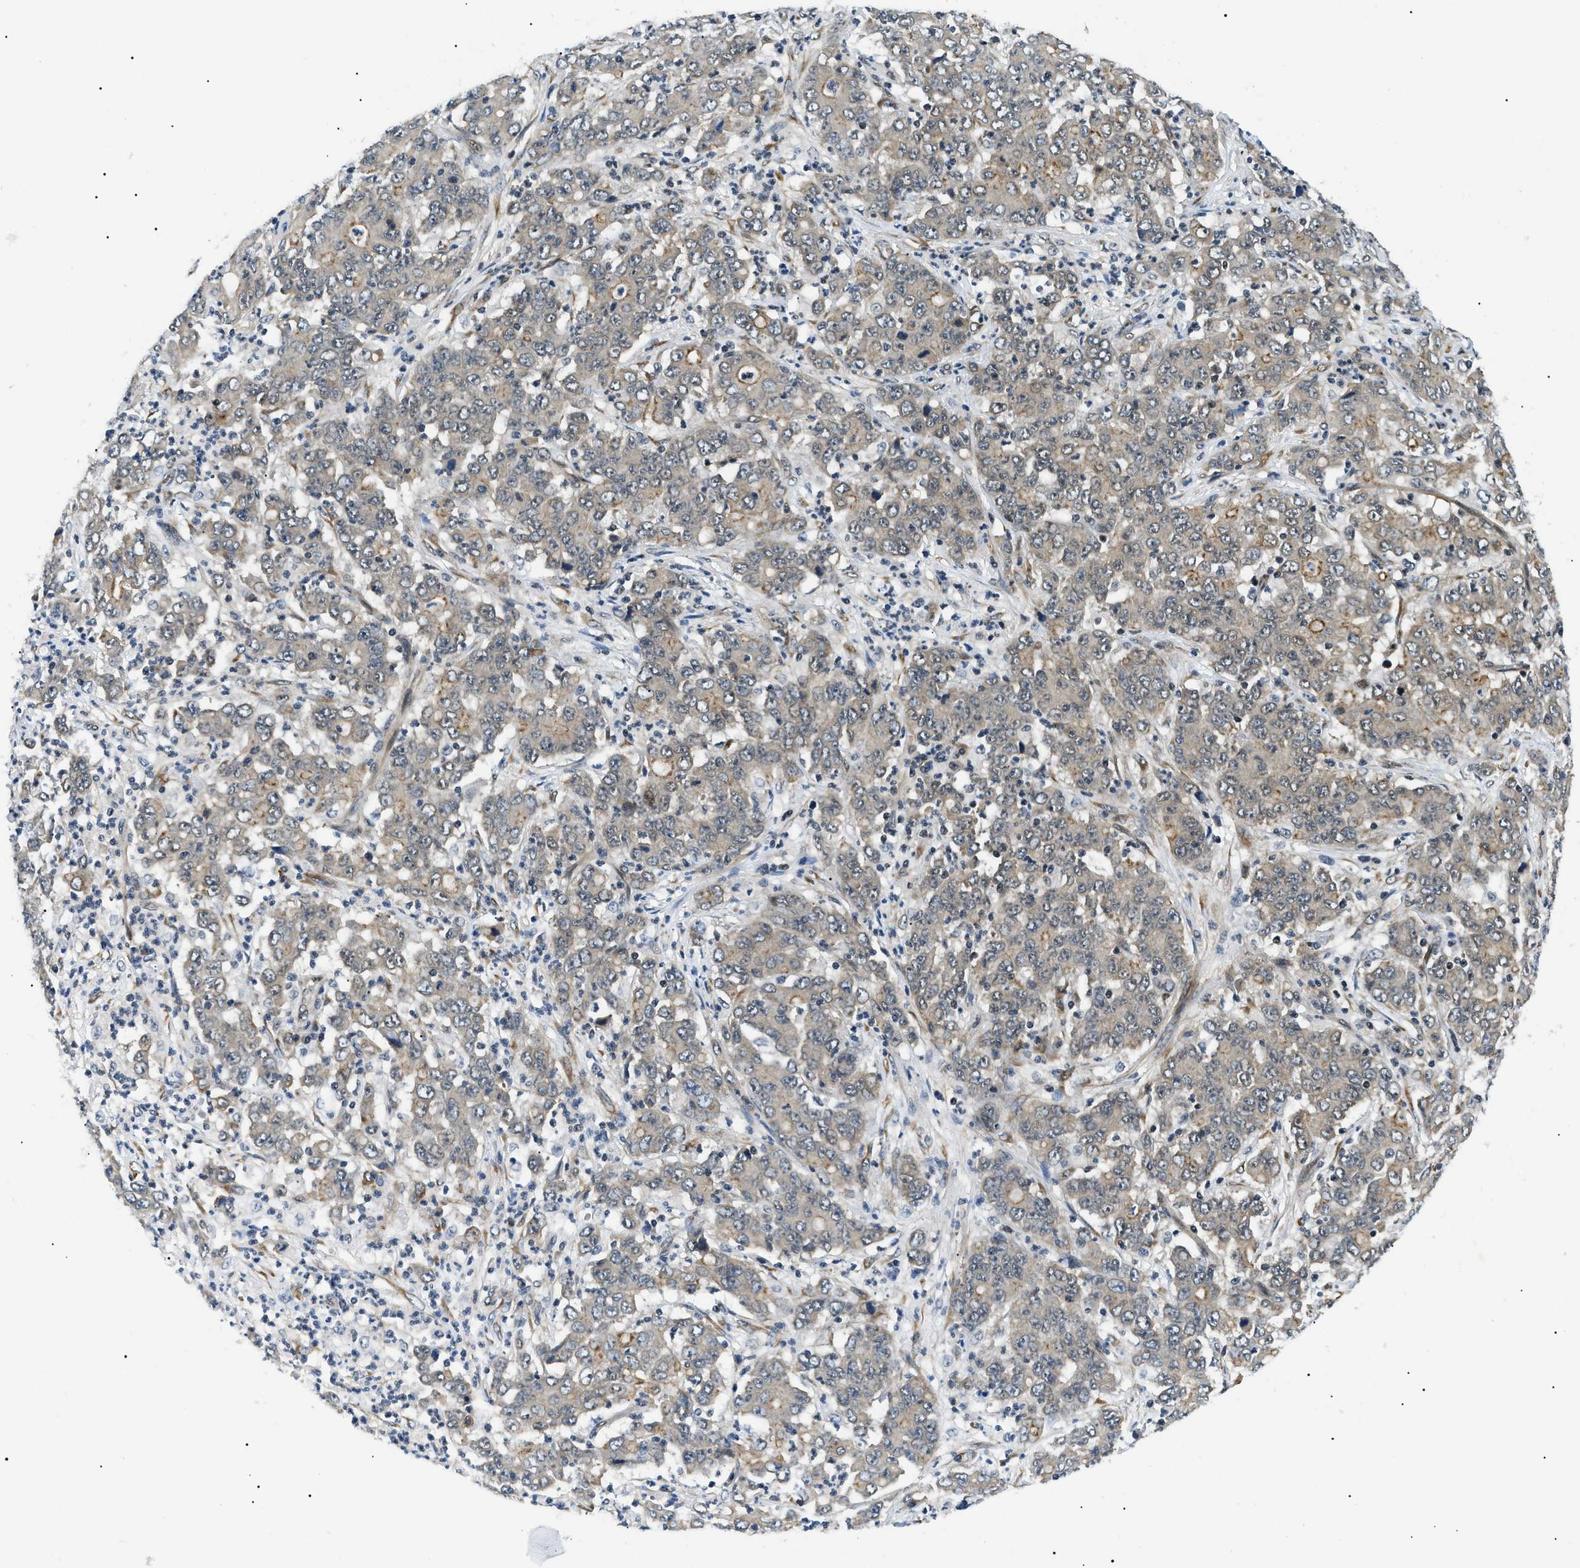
{"staining": {"intensity": "weak", "quantity": ">75%", "location": "cytoplasmic/membranous"}, "tissue": "stomach cancer", "cell_type": "Tumor cells", "image_type": "cancer", "snomed": [{"axis": "morphology", "description": "Adenocarcinoma, NOS"}, {"axis": "topography", "description": "Stomach, lower"}], "caption": "Immunohistochemical staining of human stomach cancer demonstrates weak cytoplasmic/membranous protein positivity in about >75% of tumor cells. (DAB = brown stain, brightfield microscopy at high magnification).", "gene": "CWC25", "patient": {"sex": "female", "age": 71}}